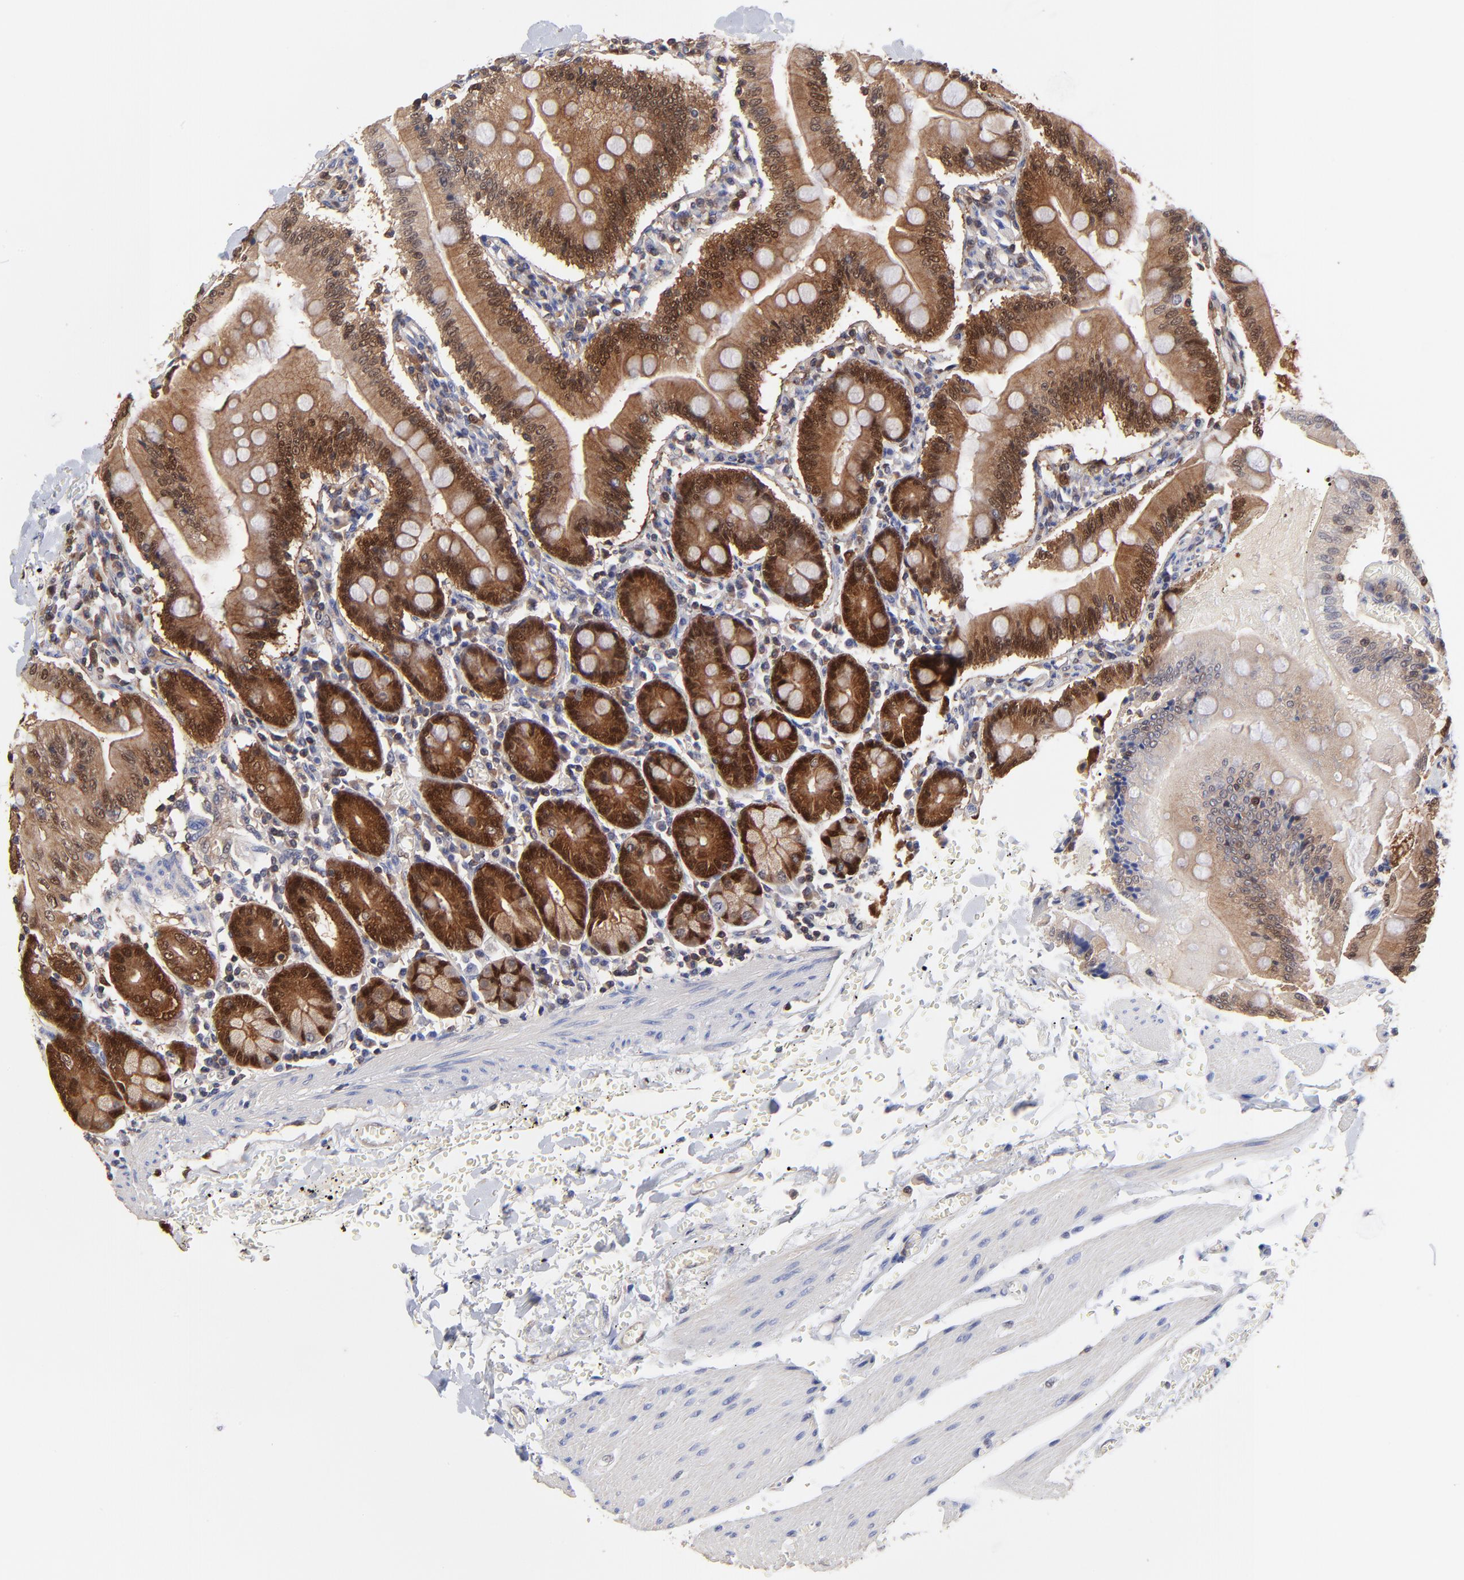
{"staining": {"intensity": "moderate", "quantity": "25%-75%", "location": "cytoplasmic/membranous,nuclear"}, "tissue": "small intestine", "cell_type": "Glandular cells", "image_type": "normal", "snomed": [{"axis": "morphology", "description": "Normal tissue, NOS"}, {"axis": "topography", "description": "Small intestine"}], "caption": "Immunohistochemical staining of benign small intestine shows medium levels of moderate cytoplasmic/membranous,nuclear expression in about 25%-75% of glandular cells.", "gene": "DCTPP1", "patient": {"sex": "male", "age": 71}}